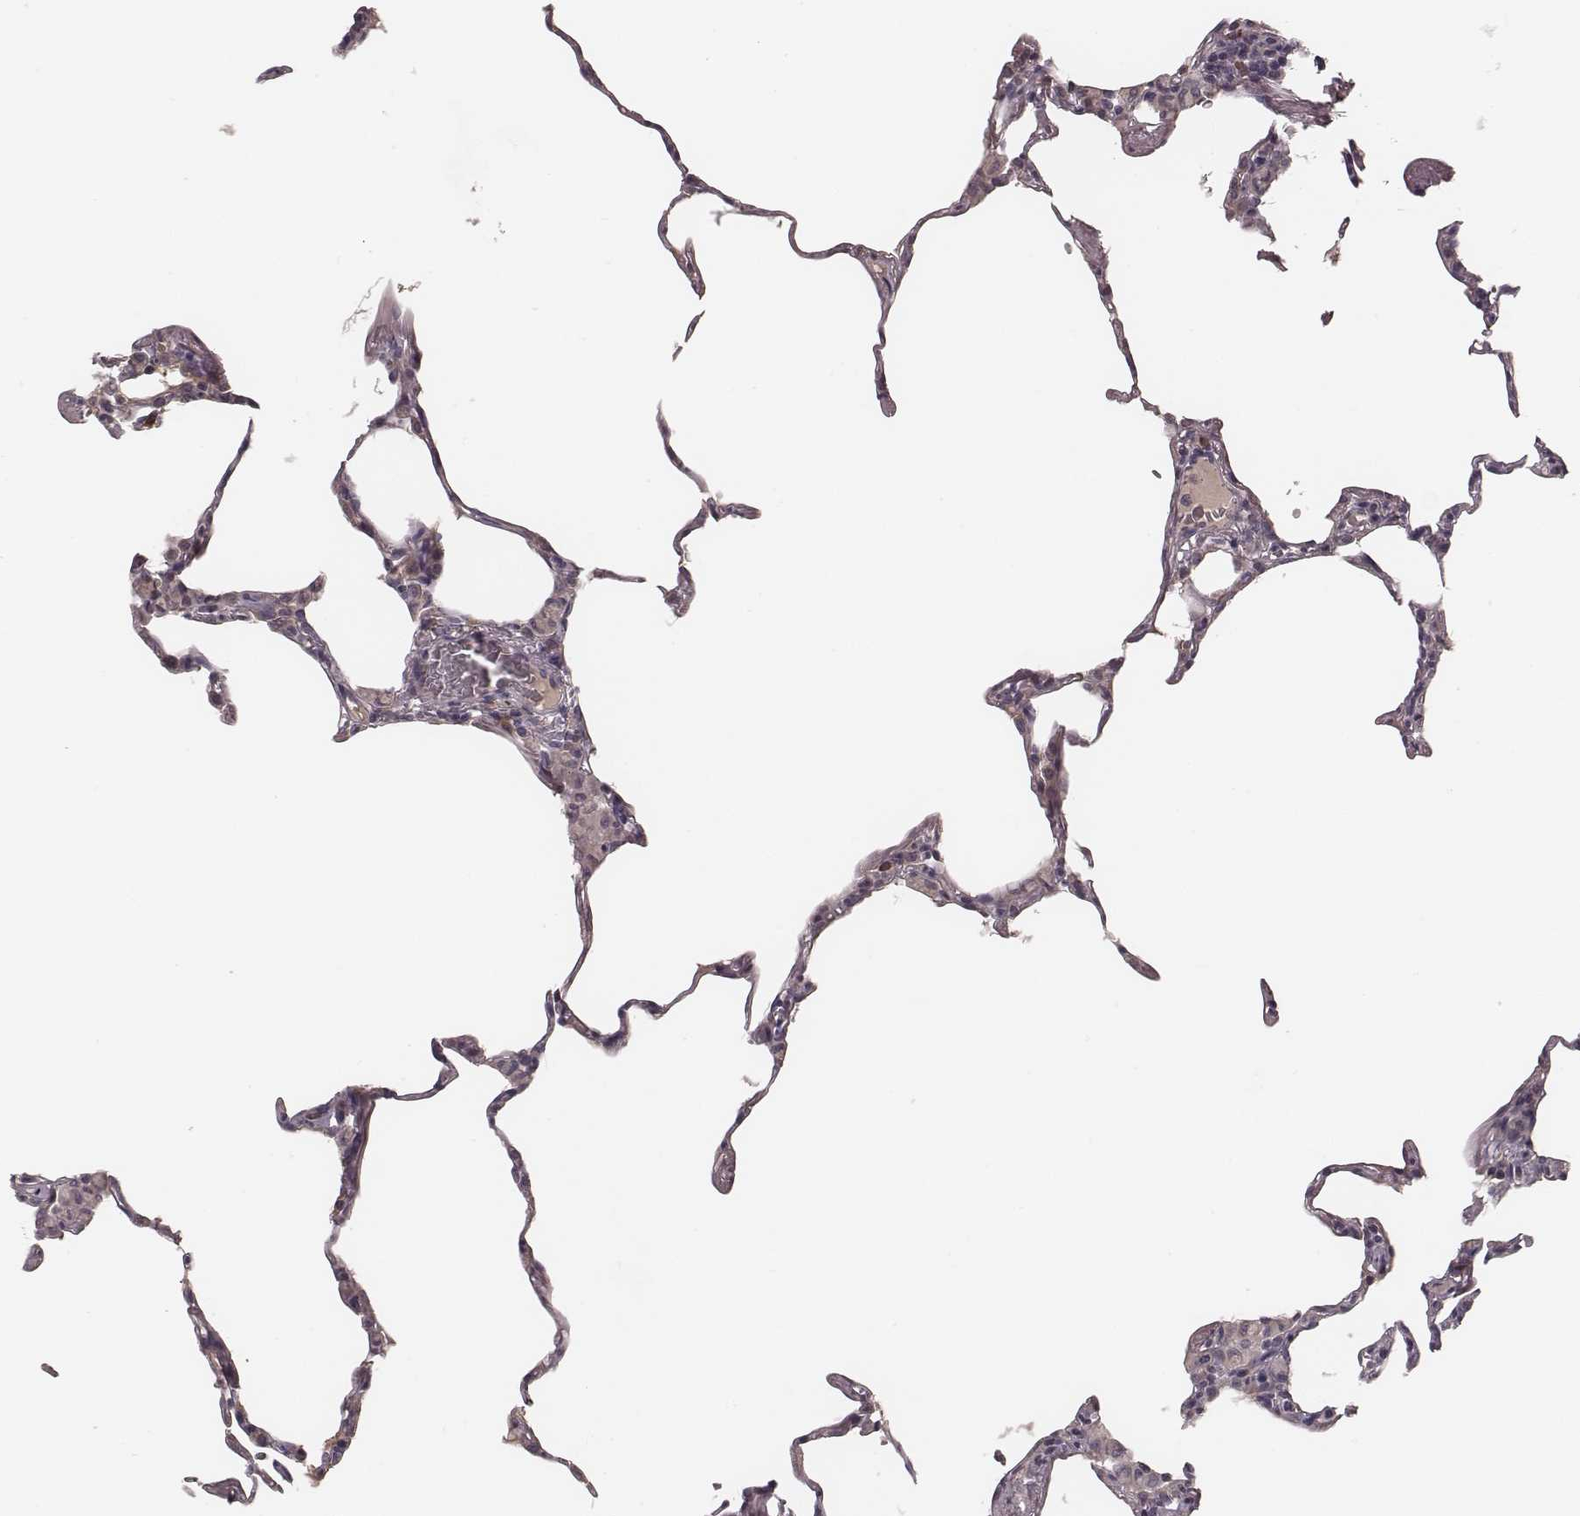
{"staining": {"intensity": "negative", "quantity": "none", "location": "none"}, "tissue": "lung", "cell_type": "Alveolar cells", "image_type": "normal", "snomed": [{"axis": "morphology", "description": "Normal tissue, NOS"}, {"axis": "topography", "description": "Lung"}], "caption": "DAB (3,3'-diaminobenzidine) immunohistochemical staining of unremarkable lung demonstrates no significant expression in alveolar cells. (DAB IHC with hematoxylin counter stain).", "gene": "P2RX5", "patient": {"sex": "female", "age": 57}}